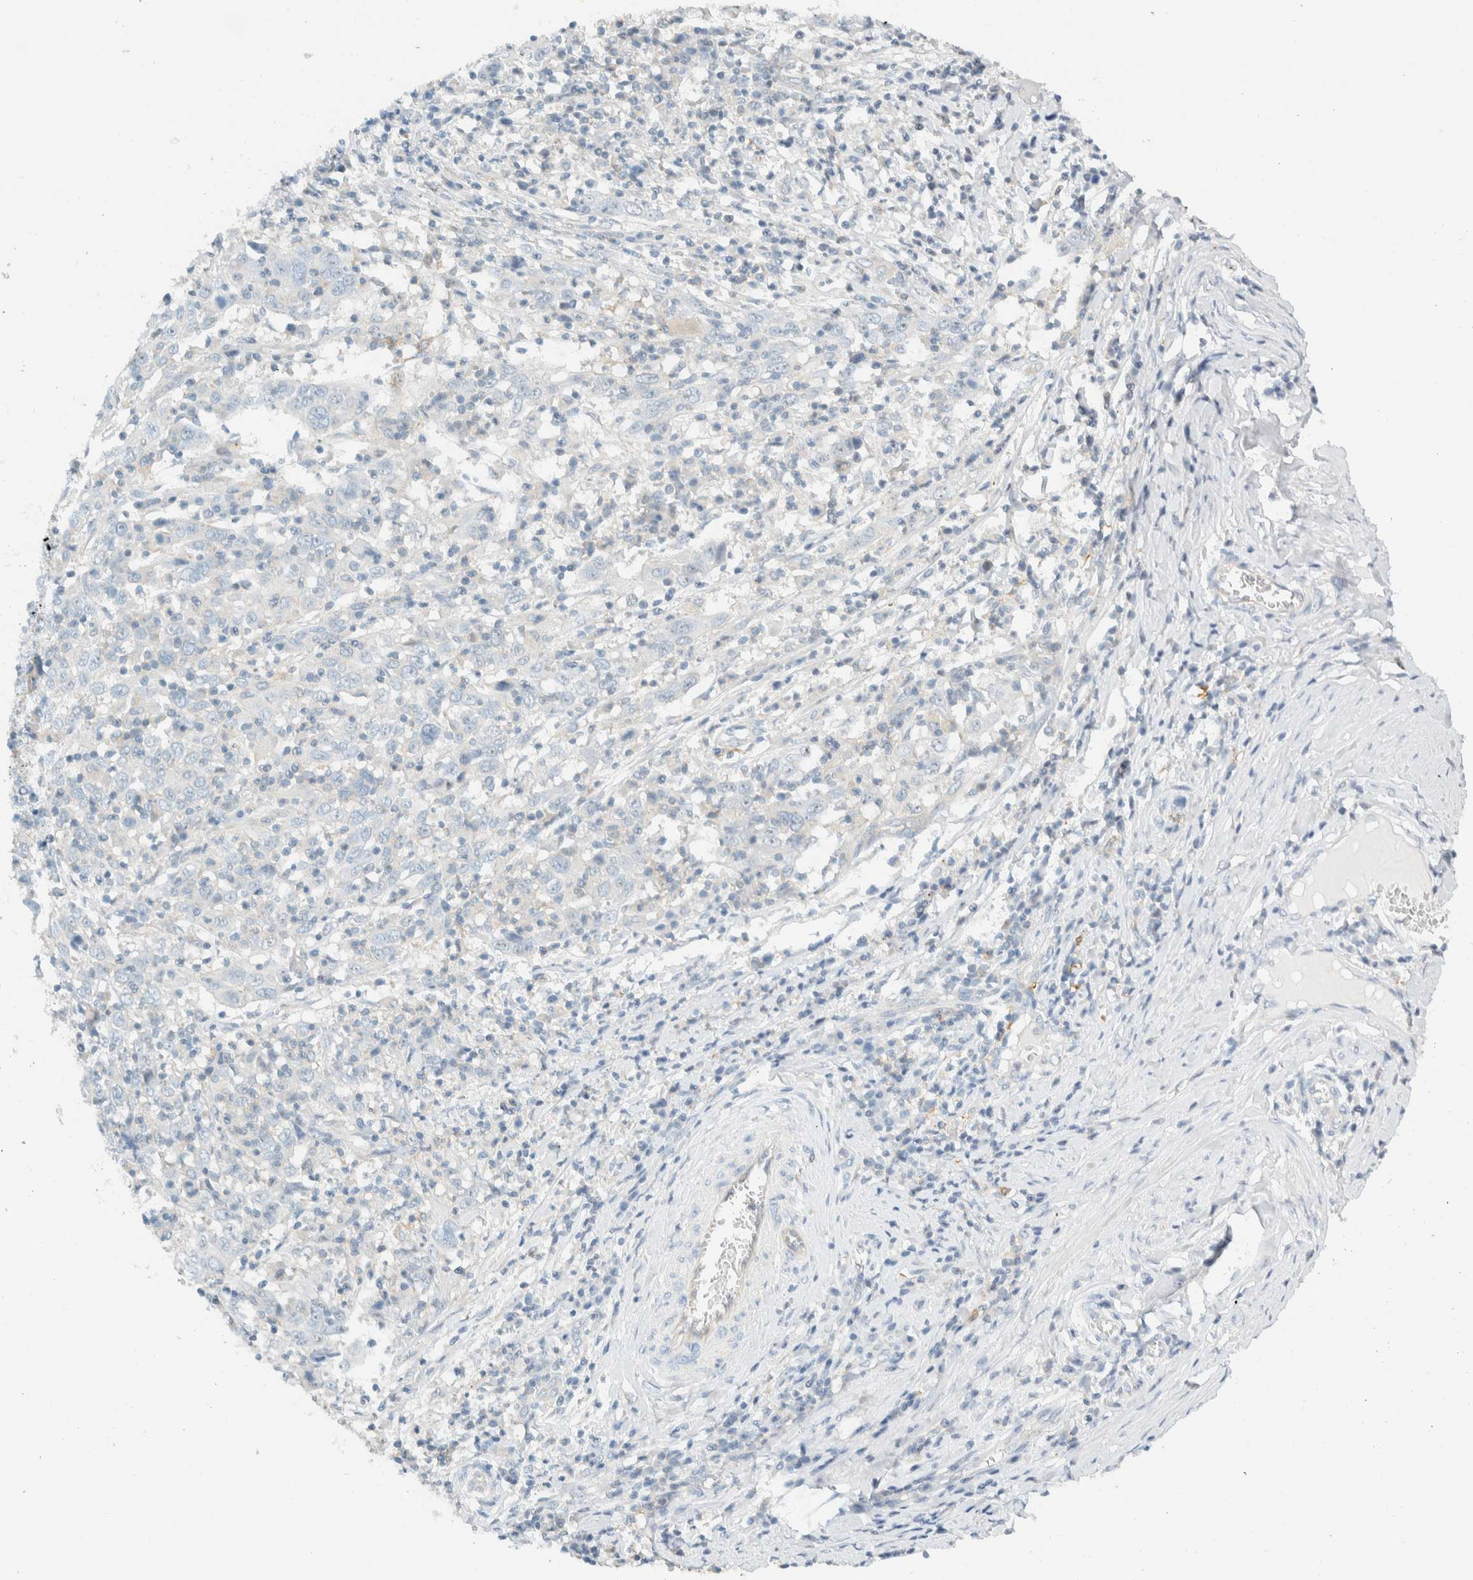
{"staining": {"intensity": "negative", "quantity": "none", "location": "none"}, "tissue": "cervical cancer", "cell_type": "Tumor cells", "image_type": "cancer", "snomed": [{"axis": "morphology", "description": "Squamous cell carcinoma, NOS"}, {"axis": "topography", "description": "Cervix"}], "caption": "Protein analysis of cervical cancer exhibits no significant staining in tumor cells.", "gene": "NDE1", "patient": {"sex": "female", "age": 46}}